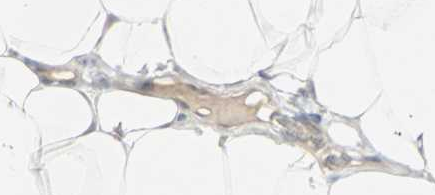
{"staining": {"intensity": "negative", "quantity": "none", "location": "none"}, "tissue": "adipose tissue", "cell_type": "Adipocytes", "image_type": "normal", "snomed": [{"axis": "morphology", "description": "Normal tissue, NOS"}, {"axis": "topography", "description": "Soft tissue"}], "caption": "The micrograph reveals no staining of adipocytes in benign adipose tissue. (Brightfield microscopy of DAB (3,3'-diaminobenzidine) immunohistochemistry at high magnification).", "gene": "PTPA", "patient": {"sex": "male", "age": 26}}